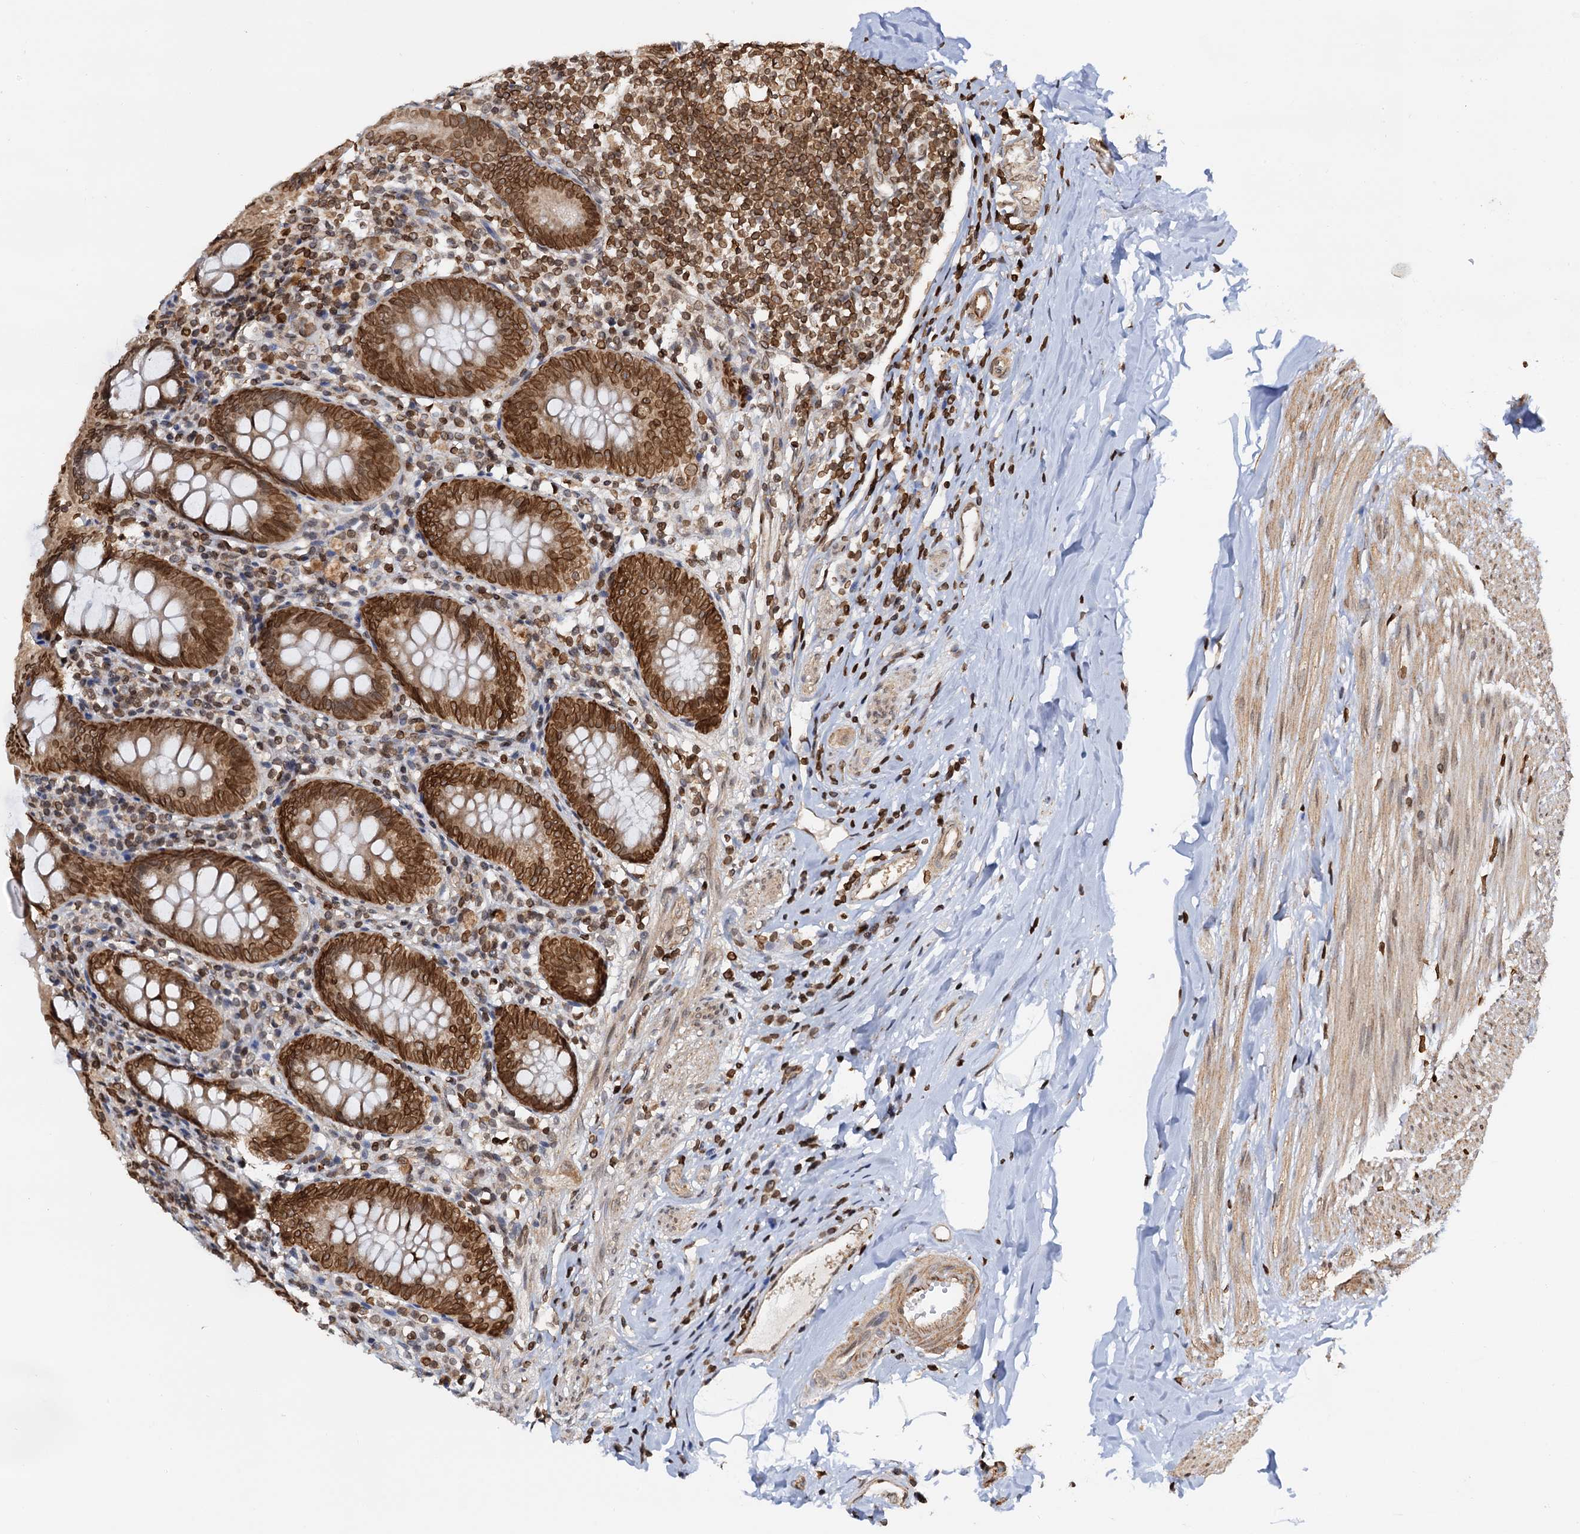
{"staining": {"intensity": "strong", "quantity": ">75%", "location": "nuclear"}, "tissue": "appendix", "cell_type": "Glandular cells", "image_type": "normal", "snomed": [{"axis": "morphology", "description": "Normal tissue, NOS"}, {"axis": "topography", "description": "Appendix"}], "caption": "Human appendix stained for a protein (brown) shows strong nuclear positive positivity in about >75% of glandular cells.", "gene": "ZC3H13", "patient": {"sex": "female", "age": 54}}